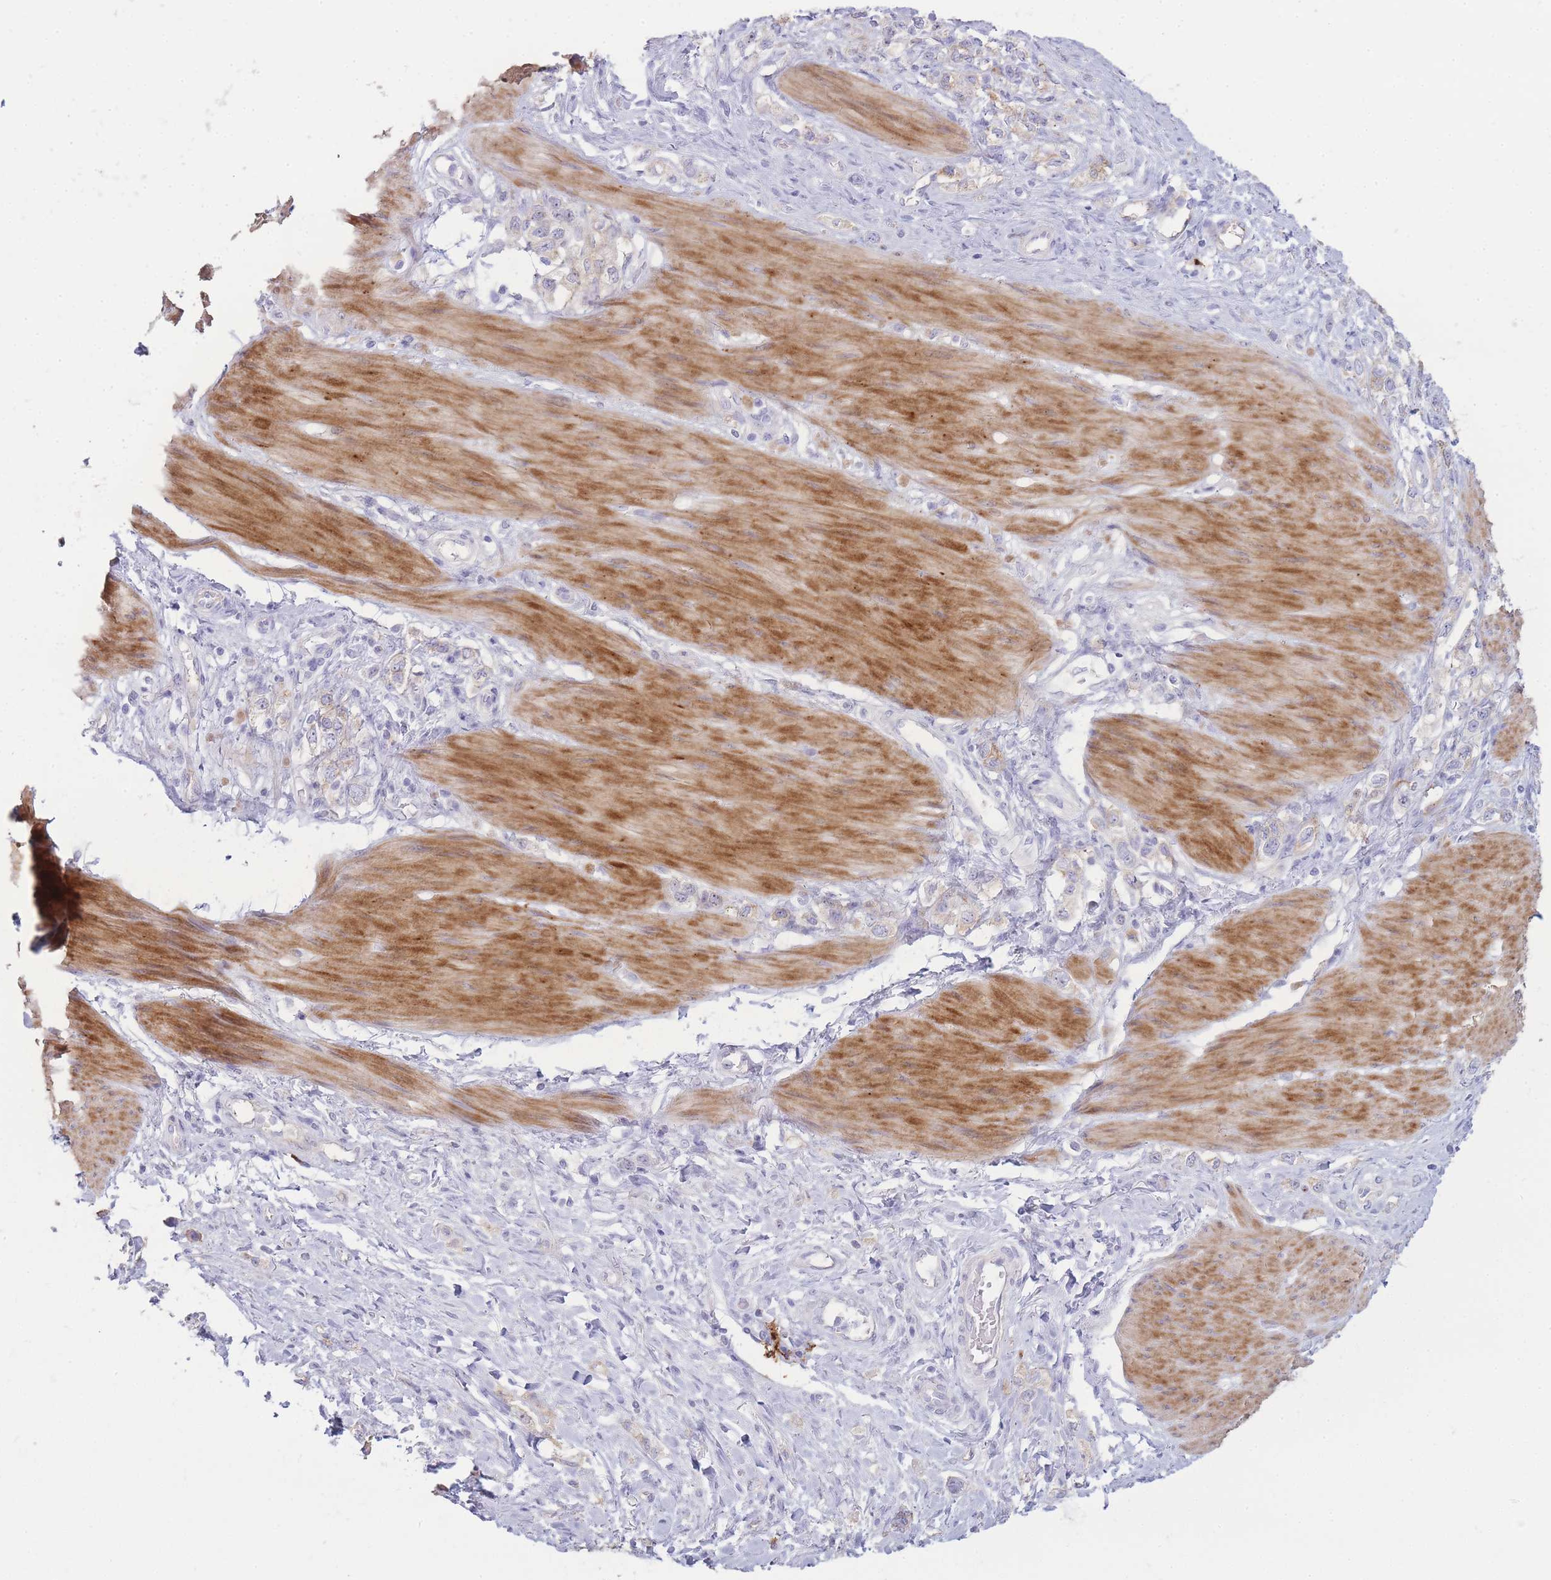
{"staining": {"intensity": "negative", "quantity": "none", "location": "none"}, "tissue": "stomach cancer", "cell_type": "Tumor cells", "image_type": "cancer", "snomed": [{"axis": "morphology", "description": "Adenocarcinoma, NOS"}, {"axis": "topography", "description": "Stomach"}], "caption": "Tumor cells are negative for protein expression in human stomach cancer (adenocarcinoma). Brightfield microscopy of immunohistochemistry (IHC) stained with DAB (3,3'-diaminobenzidine) (brown) and hematoxylin (blue), captured at high magnification.", "gene": "UTP14A", "patient": {"sex": "female", "age": 65}}